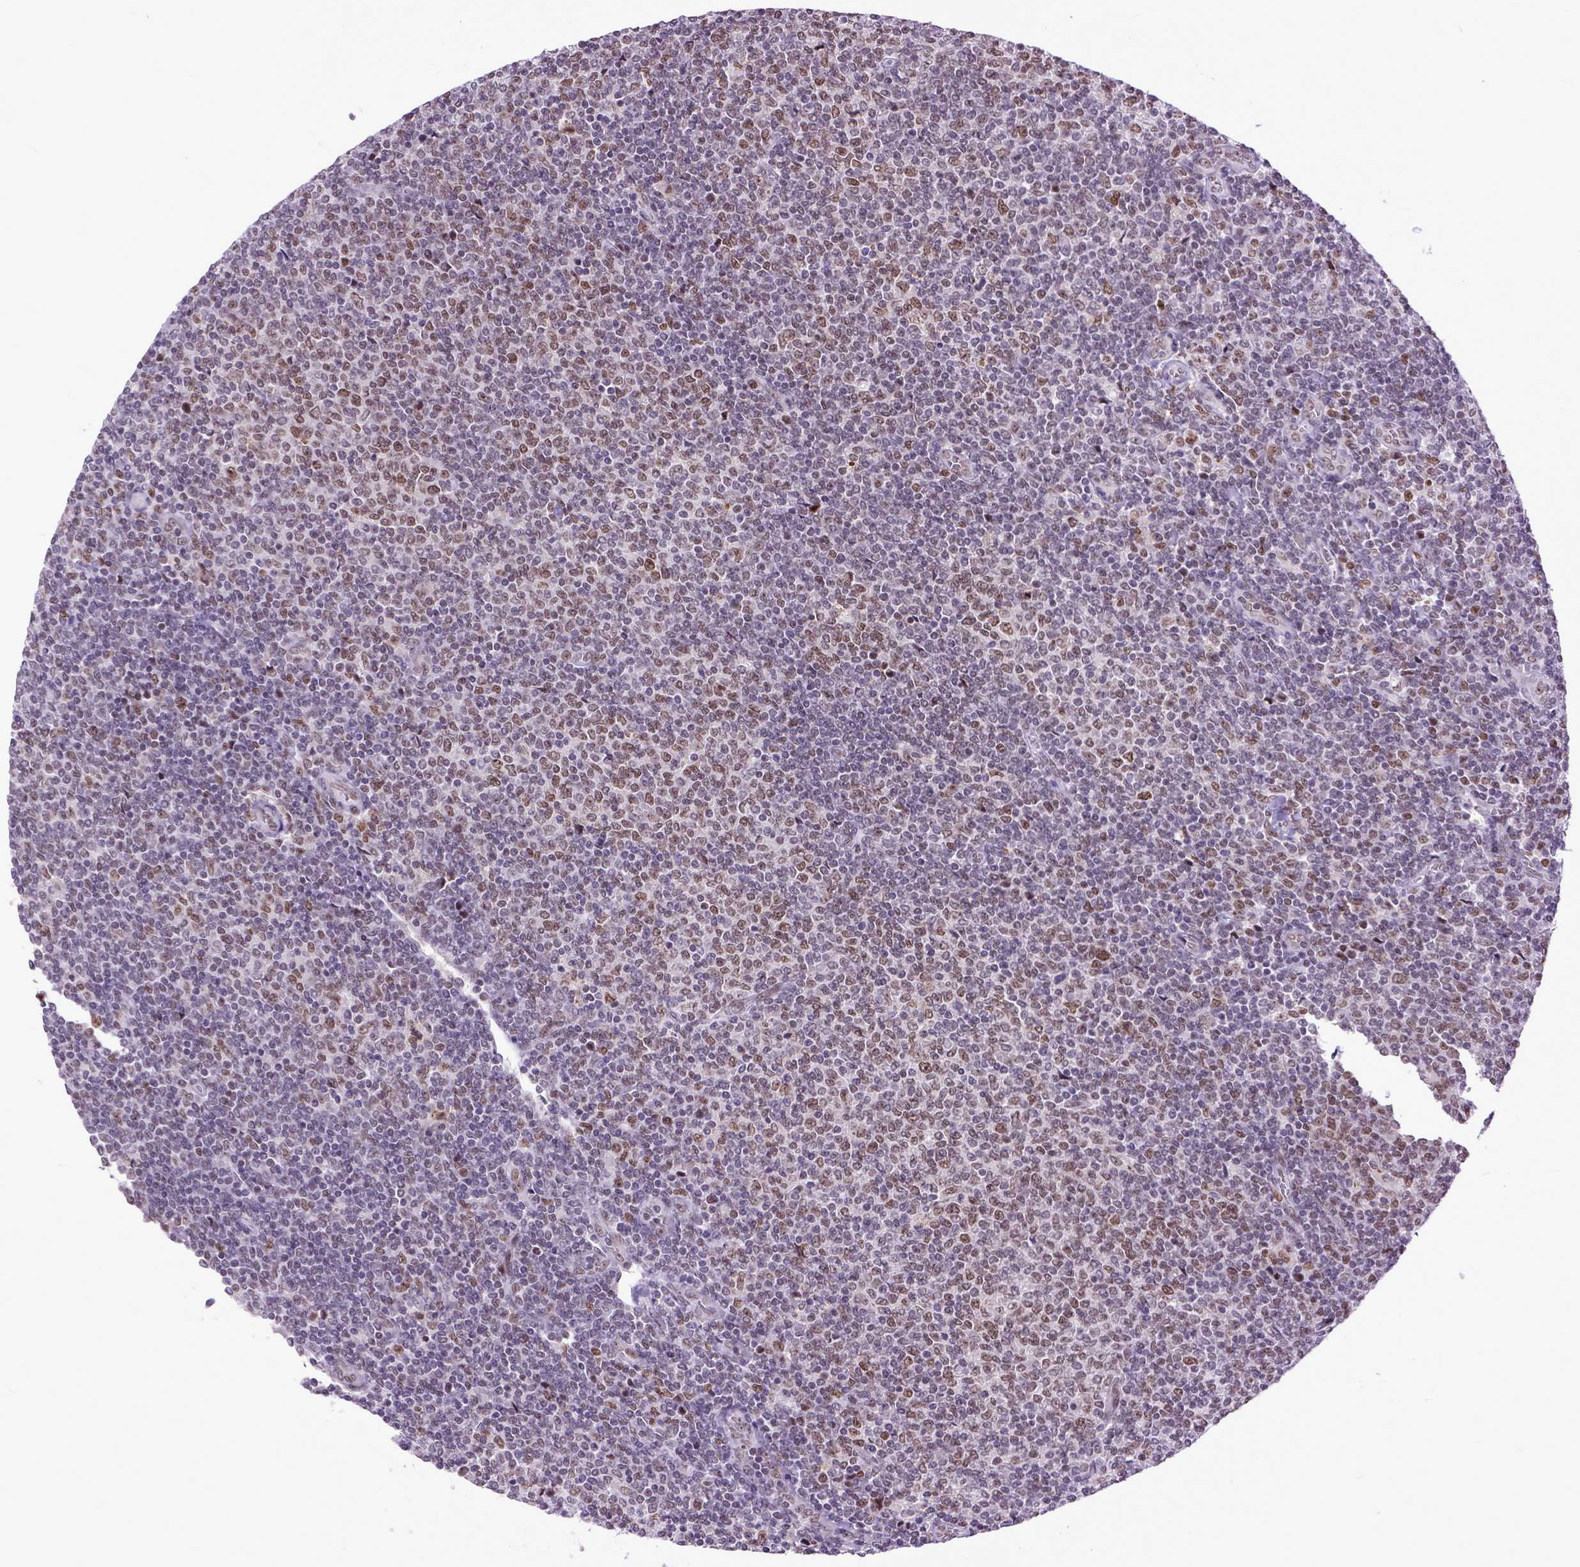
{"staining": {"intensity": "moderate", "quantity": "25%-75%", "location": "nuclear"}, "tissue": "lymphoma", "cell_type": "Tumor cells", "image_type": "cancer", "snomed": [{"axis": "morphology", "description": "Malignant lymphoma, non-Hodgkin's type, Low grade"}, {"axis": "topography", "description": "Lymph node"}], "caption": "High-magnification brightfield microscopy of malignant lymphoma, non-Hodgkin's type (low-grade) stained with DAB (brown) and counterstained with hematoxylin (blue). tumor cells exhibit moderate nuclear positivity is seen in about25%-75% of cells.", "gene": "RCC2", "patient": {"sex": "male", "age": 52}}